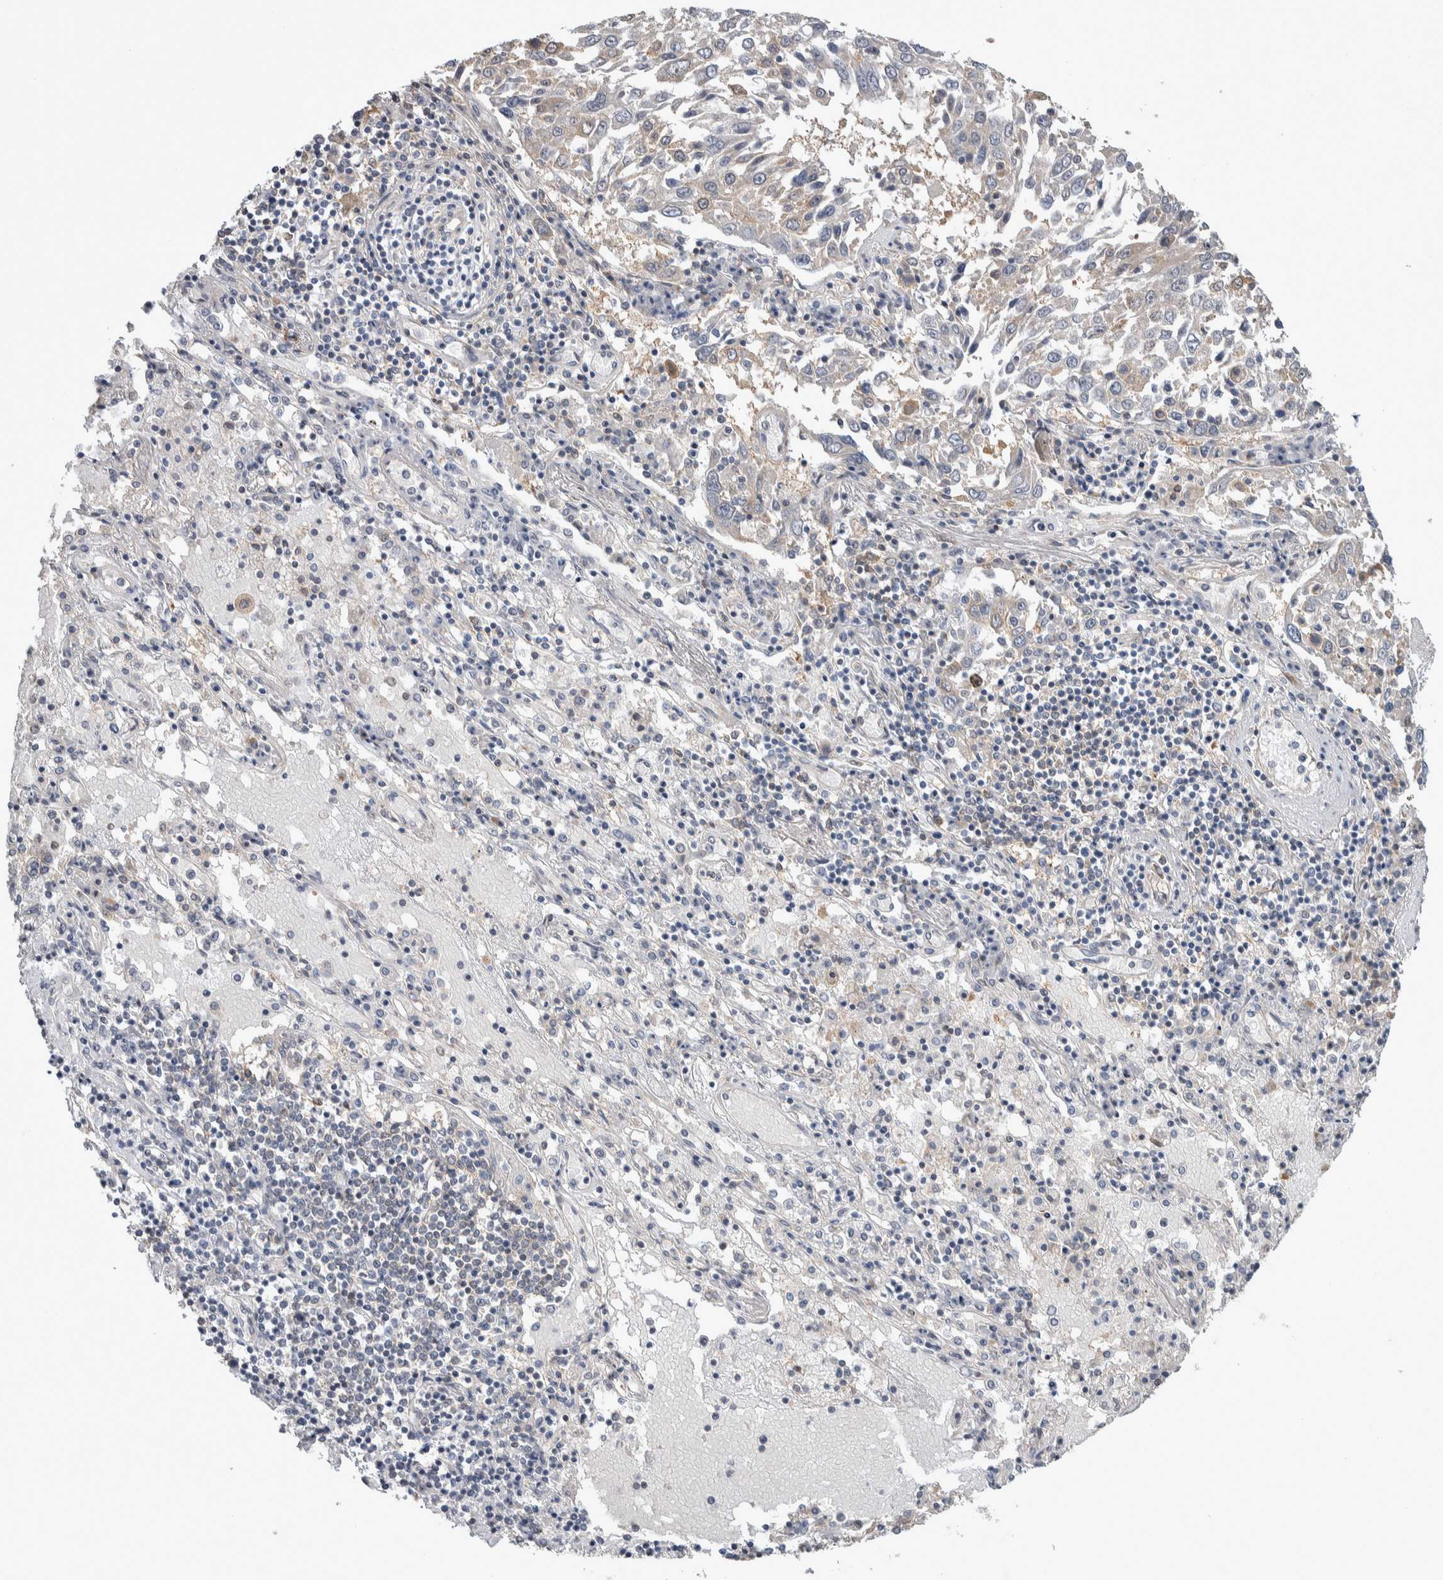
{"staining": {"intensity": "weak", "quantity": "<25%", "location": "cytoplasmic/membranous"}, "tissue": "lung cancer", "cell_type": "Tumor cells", "image_type": "cancer", "snomed": [{"axis": "morphology", "description": "Squamous cell carcinoma, NOS"}, {"axis": "topography", "description": "Lung"}], "caption": "Lung cancer stained for a protein using immunohistochemistry reveals no staining tumor cells.", "gene": "TAX1BP1", "patient": {"sex": "male", "age": 65}}